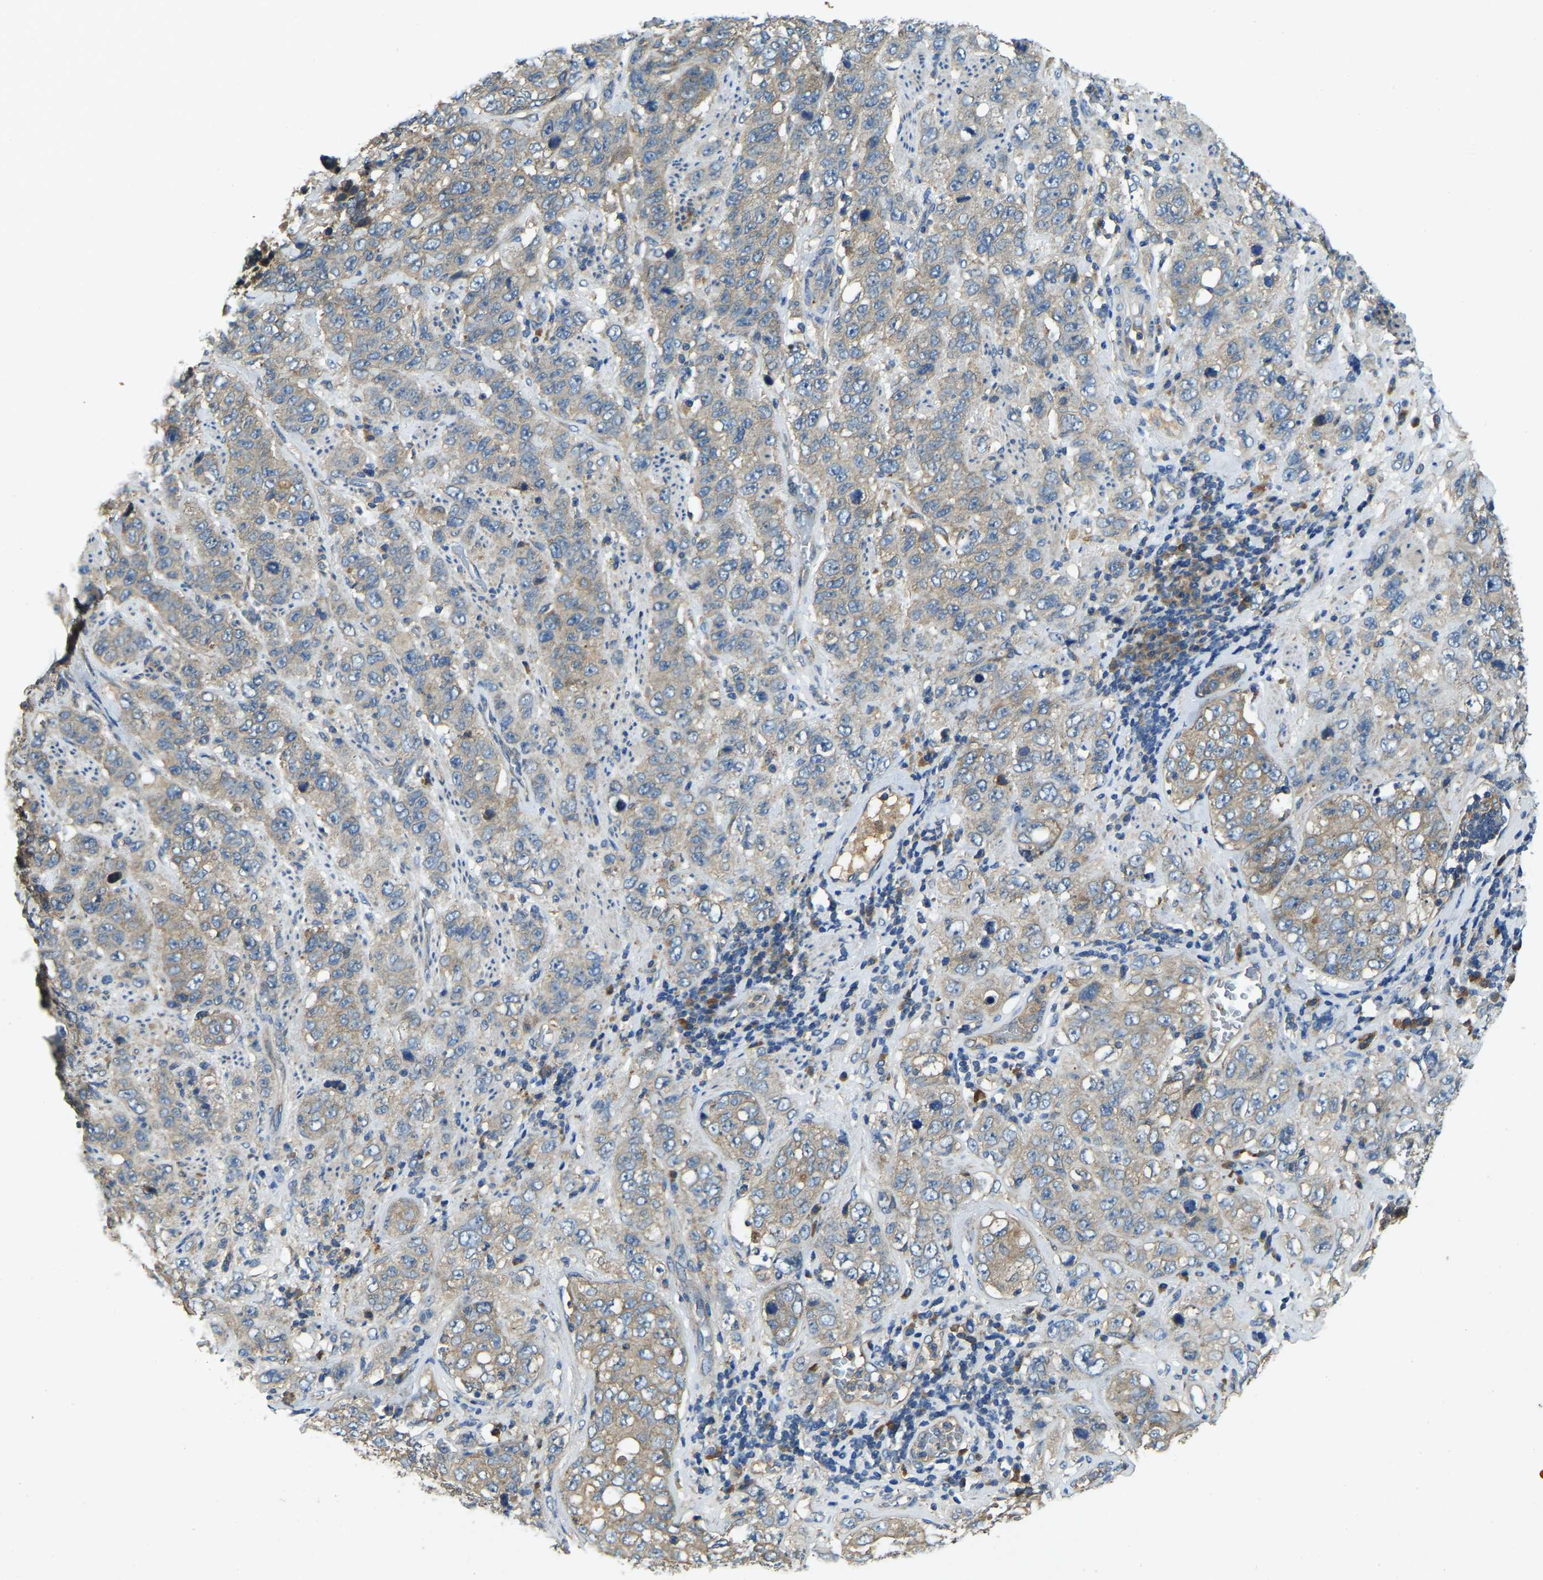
{"staining": {"intensity": "weak", "quantity": "25%-75%", "location": "cytoplasmic/membranous"}, "tissue": "stomach cancer", "cell_type": "Tumor cells", "image_type": "cancer", "snomed": [{"axis": "morphology", "description": "Adenocarcinoma, NOS"}, {"axis": "topography", "description": "Stomach"}], "caption": "Immunohistochemistry staining of stomach cancer, which exhibits low levels of weak cytoplasmic/membranous positivity in approximately 25%-75% of tumor cells indicating weak cytoplasmic/membranous protein expression. The staining was performed using DAB (3,3'-diaminobenzidine) (brown) for protein detection and nuclei were counterstained in hematoxylin (blue).", "gene": "ATP8B1", "patient": {"sex": "male", "age": 48}}